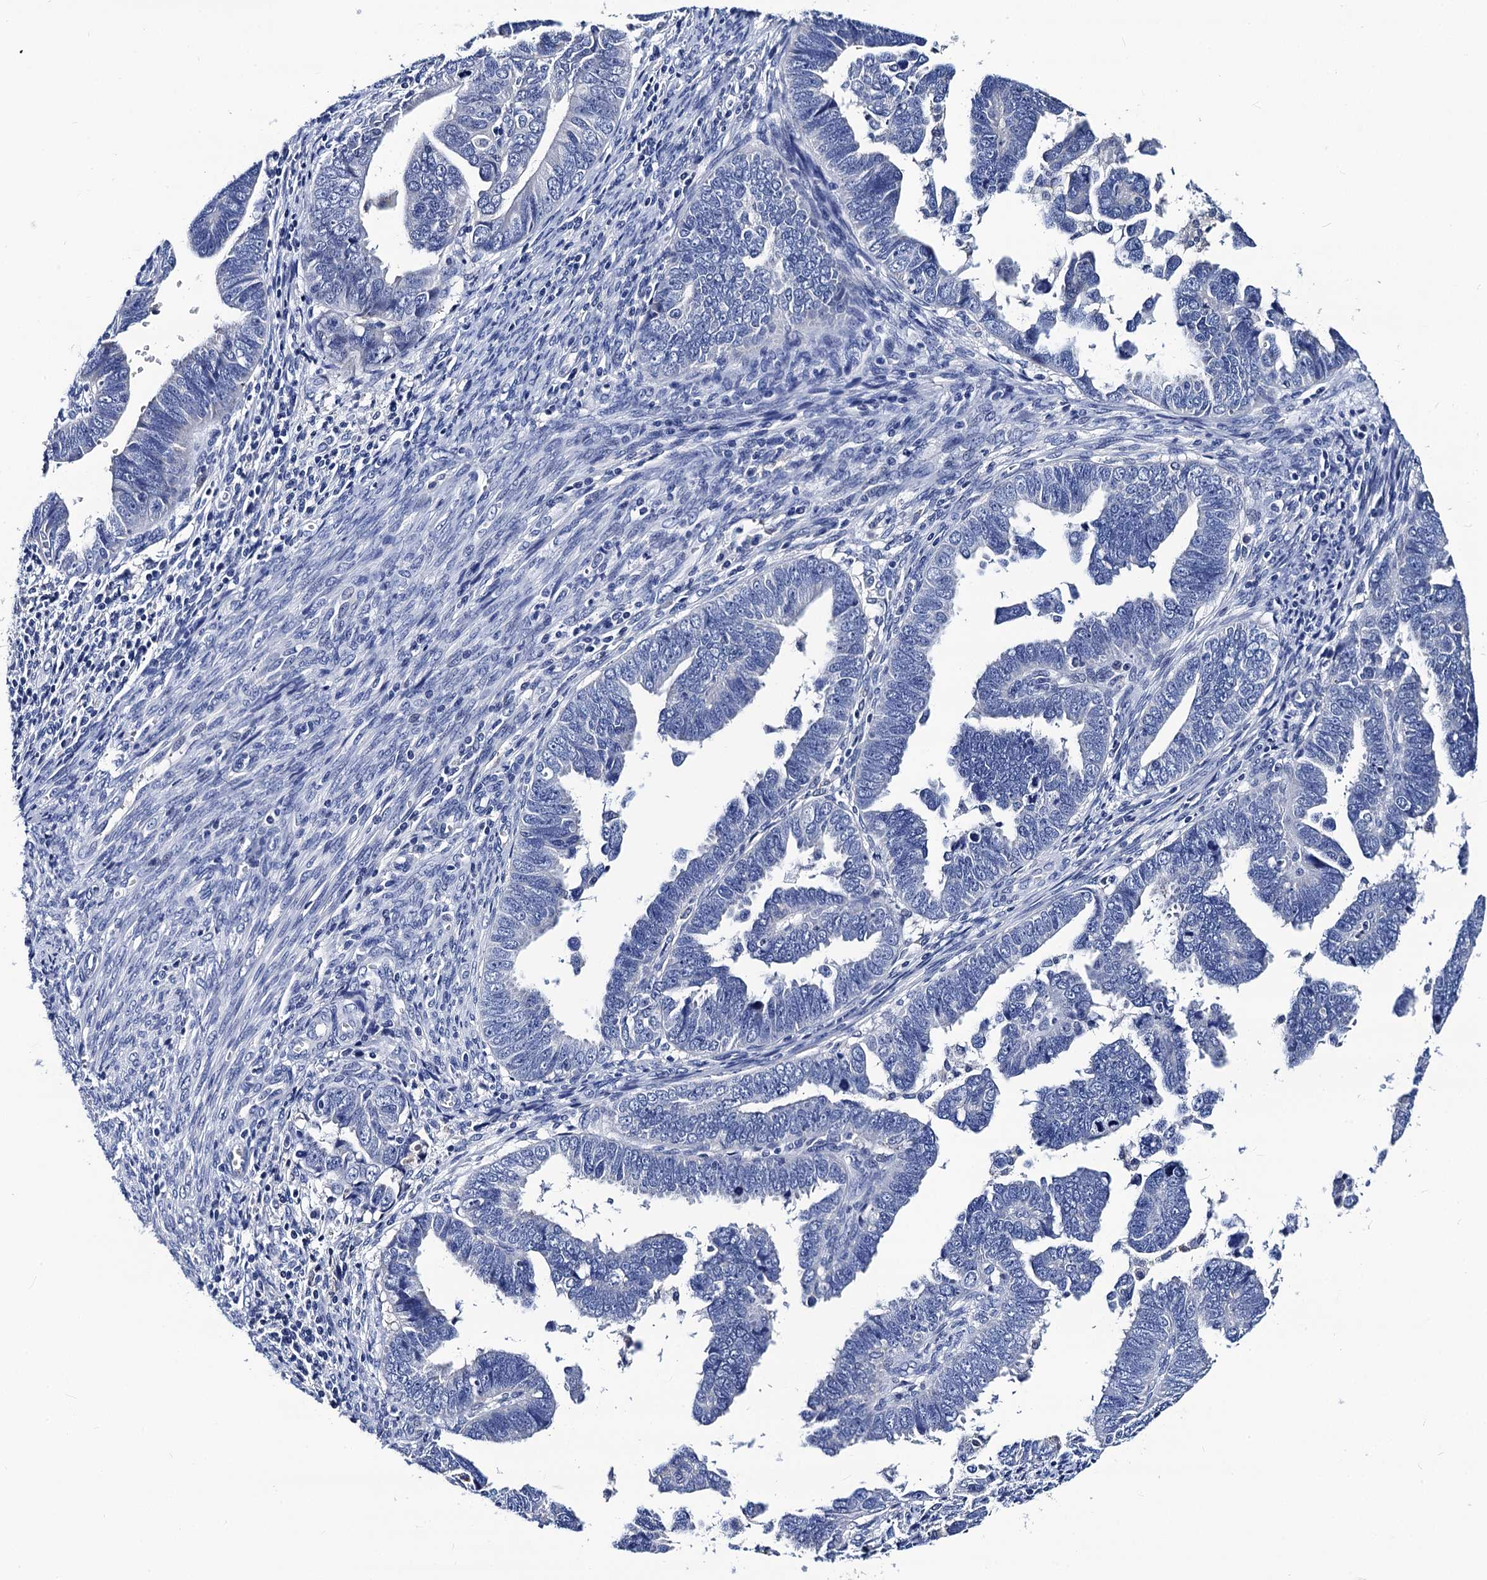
{"staining": {"intensity": "negative", "quantity": "none", "location": "none"}, "tissue": "endometrial cancer", "cell_type": "Tumor cells", "image_type": "cancer", "snomed": [{"axis": "morphology", "description": "Adenocarcinoma, NOS"}, {"axis": "topography", "description": "Endometrium"}], "caption": "Immunohistochemical staining of endometrial cancer (adenocarcinoma) shows no significant expression in tumor cells.", "gene": "LRRC30", "patient": {"sex": "female", "age": 75}}